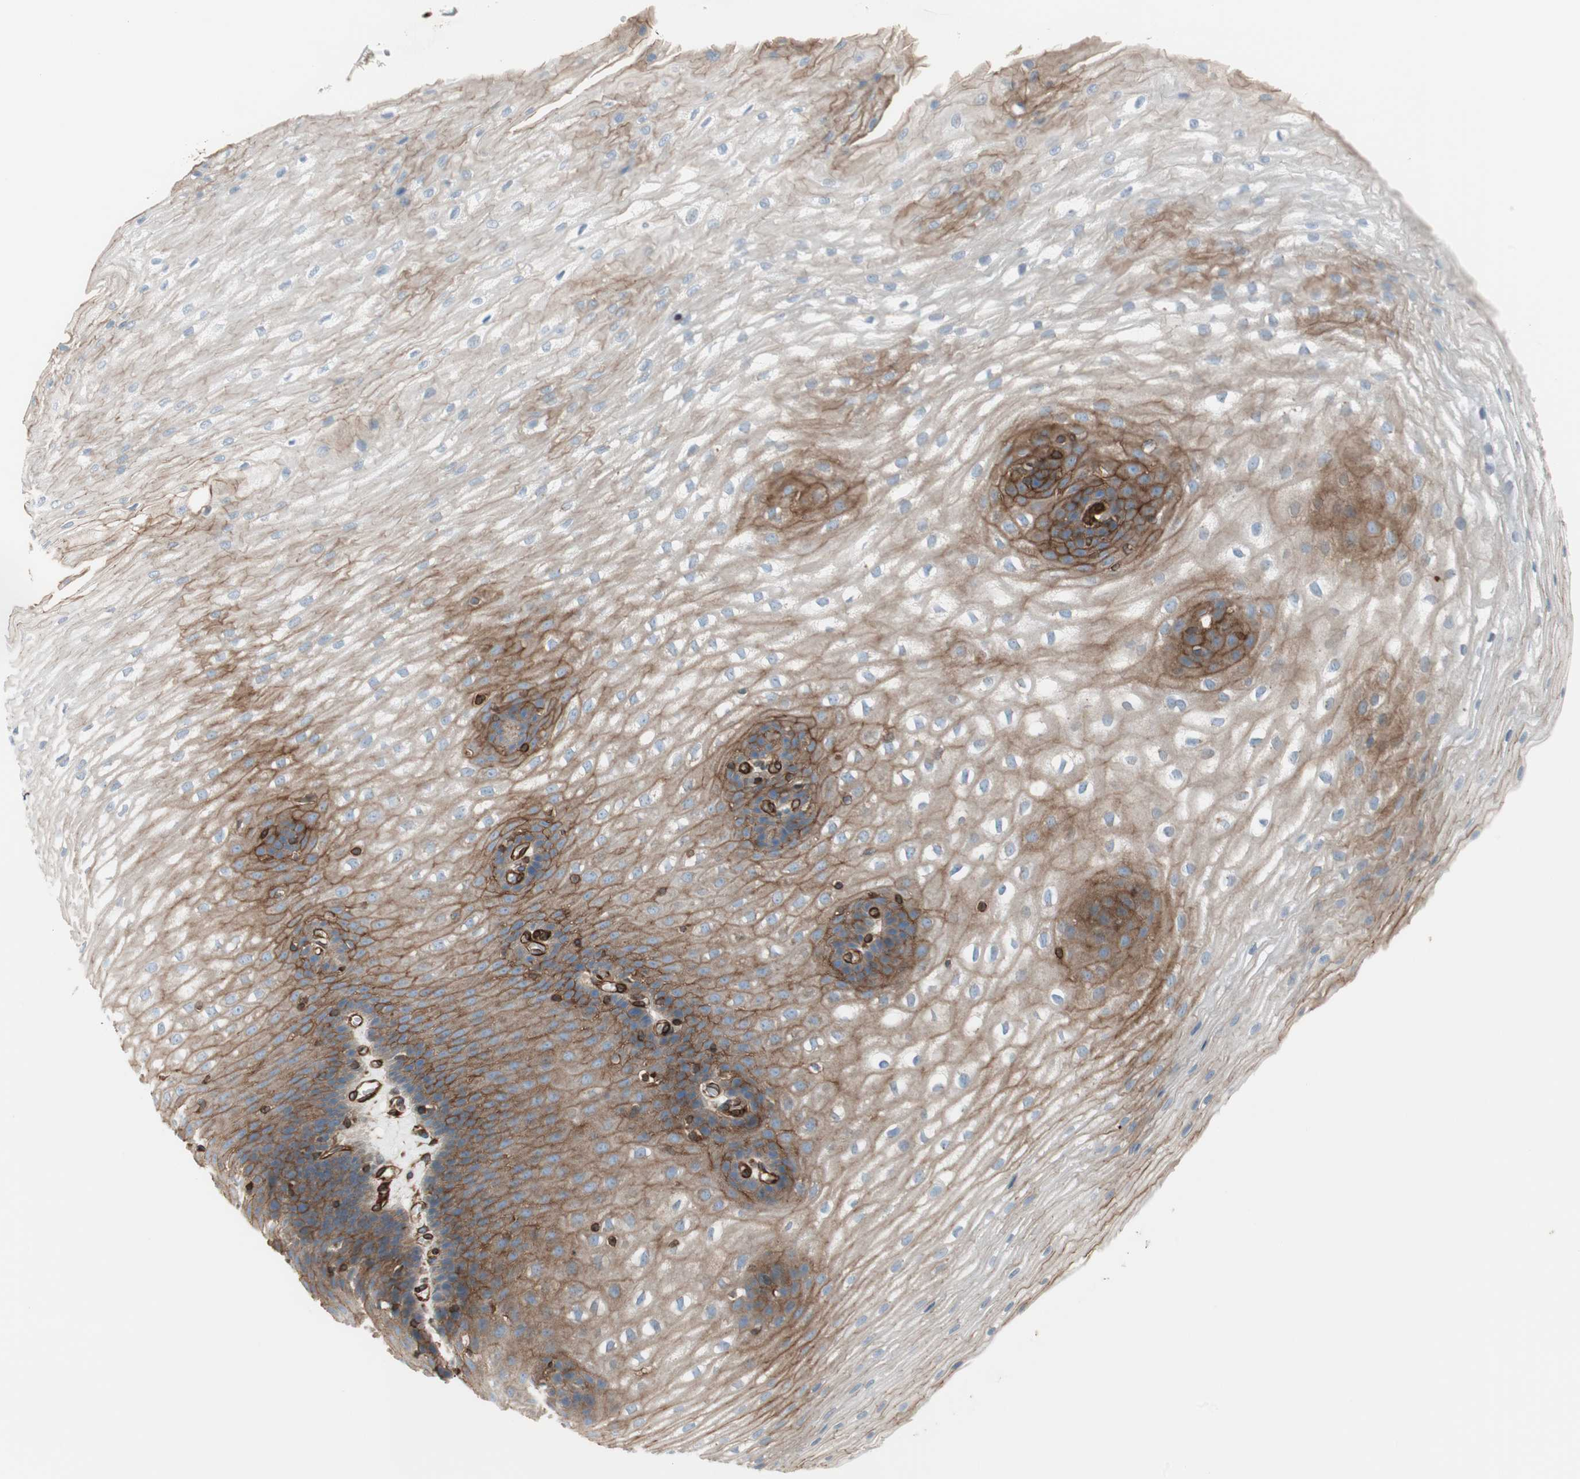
{"staining": {"intensity": "strong", "quantity": "<25%", "location": "cytoplasmic/membranous"}, "tissue": "esophagus", "cell_type": "Squamous epithelial cells", "image_type": "normal", "snomed": [{"axis": "morphology", "description": "Normal tissue, NOS"}, {"axis": "topography", "description": "Esophagus"}], "caption": "The photomicrograph demonstrates staining of benign esophagus, revealing strong cytoplasmic/membranous protein staining (brown color) within squamous epithelial cells.", "gene": "TCTA", "patient": {"sex": "male", "age": 48}}